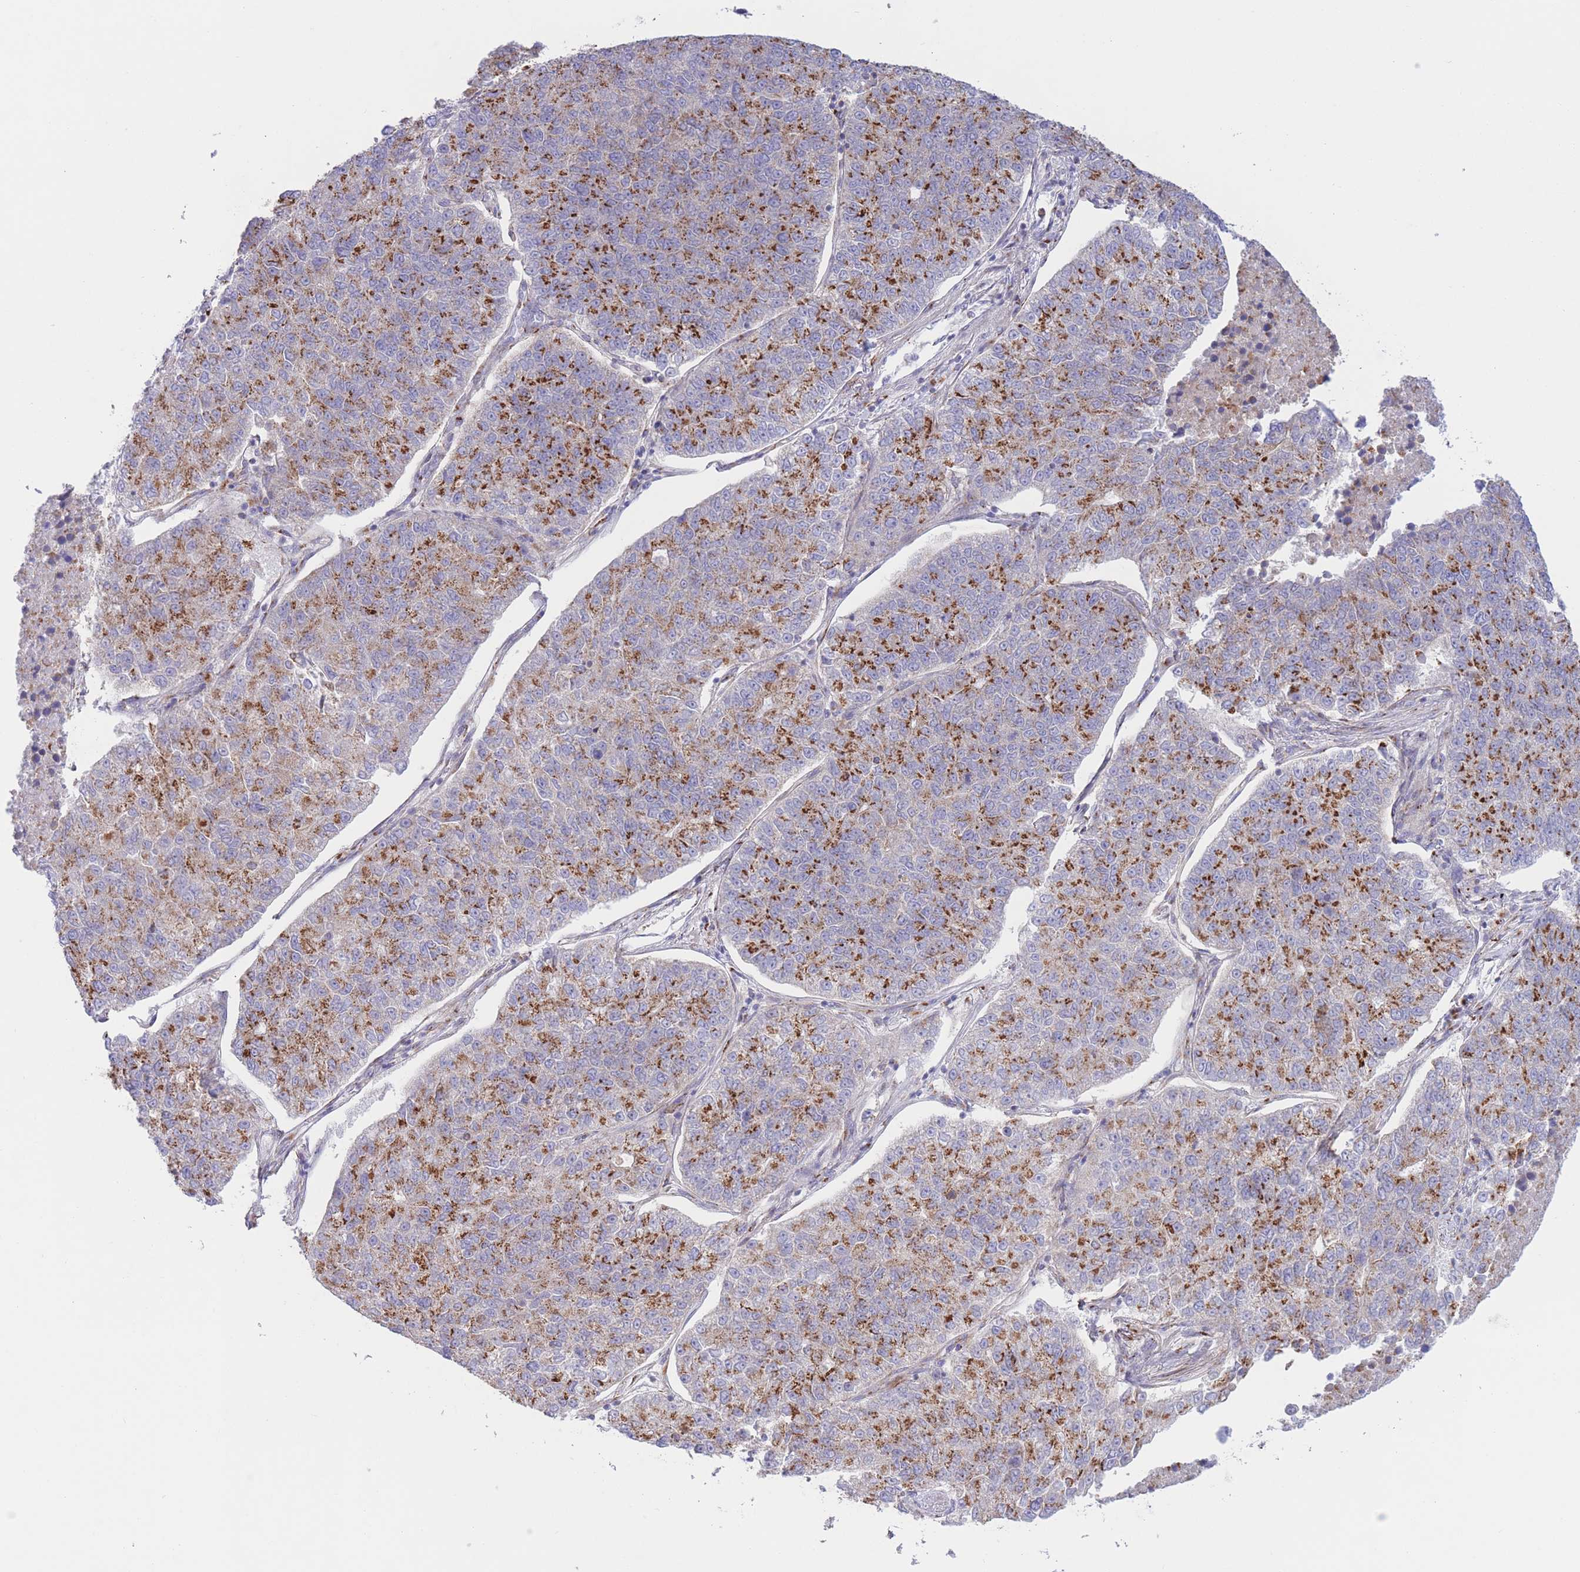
{"staining": {"intensity": "strong", "quantity": ">75%", "location": "cytoplasmic/membranous"}, "tissue": "lung cancer", "cell_type": "Tumor cells", "image_type": "cancer", "snomed": [{"axis": "morphology", "description": "Adenocarcinoma, NOS"}, {"axis": "topography", "description": "Lung"}], "caption": "IHC of human adenocarcinoma (lung) exhibits high levels of strong cytoplasmic/membranous expression in approximately >75% of tumor cells.", "gene": "MPND", "patient": {"sex": "male", "age": 49}}